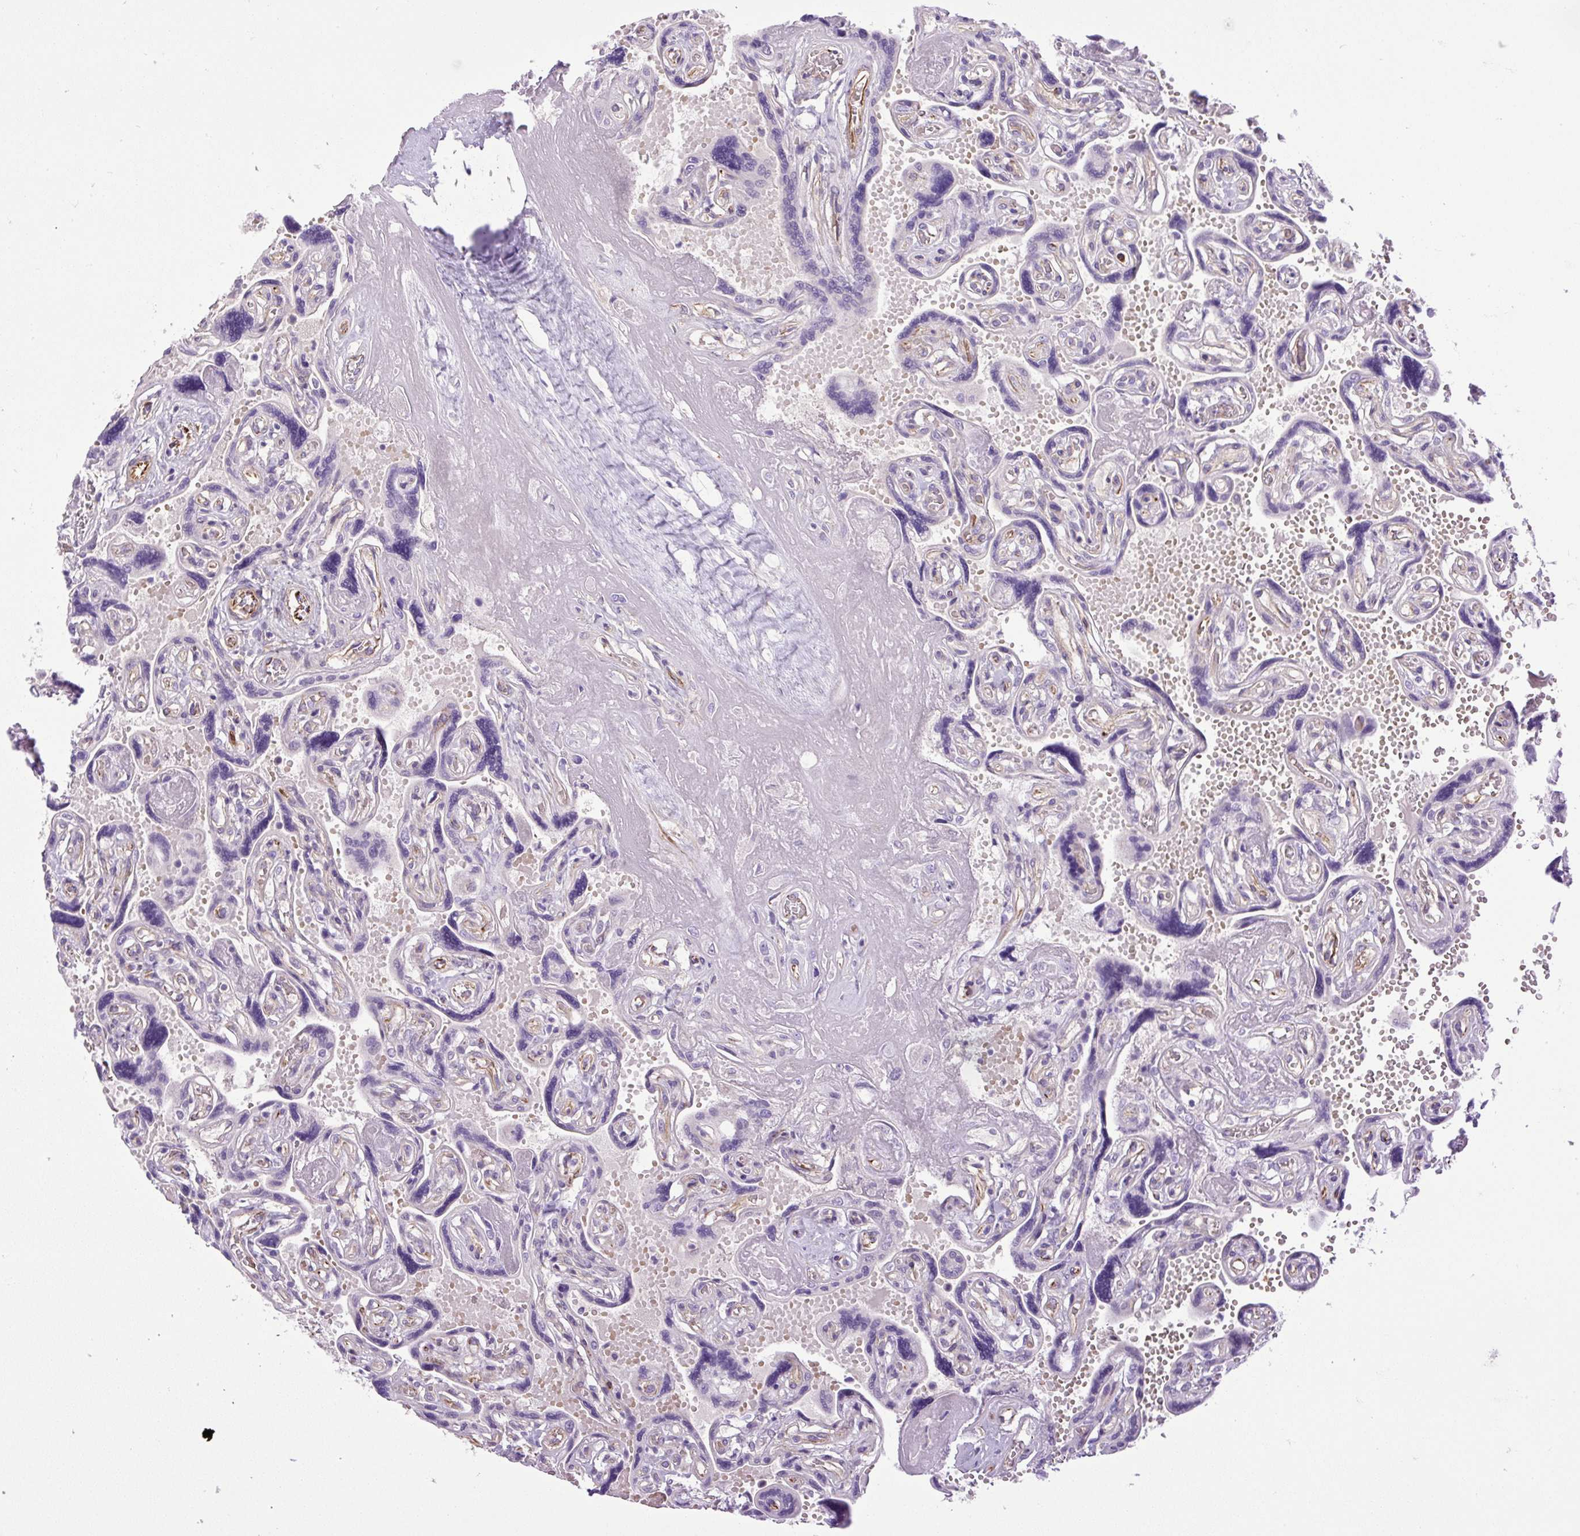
{"staining": {"intensity": "negative", "quantity": "none", "location": "none"}, "tissue": "placenta", "cell_type": "Decidual cells", "image_type": "normal", "snomed": [{"axis": "morphology", "description": "Normal tissue, NOS"}, {"axis": "topography", "description": "Placenta"}], "caption": "Protein analysis of normal placenta shows no significant staining in decidual cells.", "gene": "VWA7", "patient": {"sex": "female", "age": 32}}